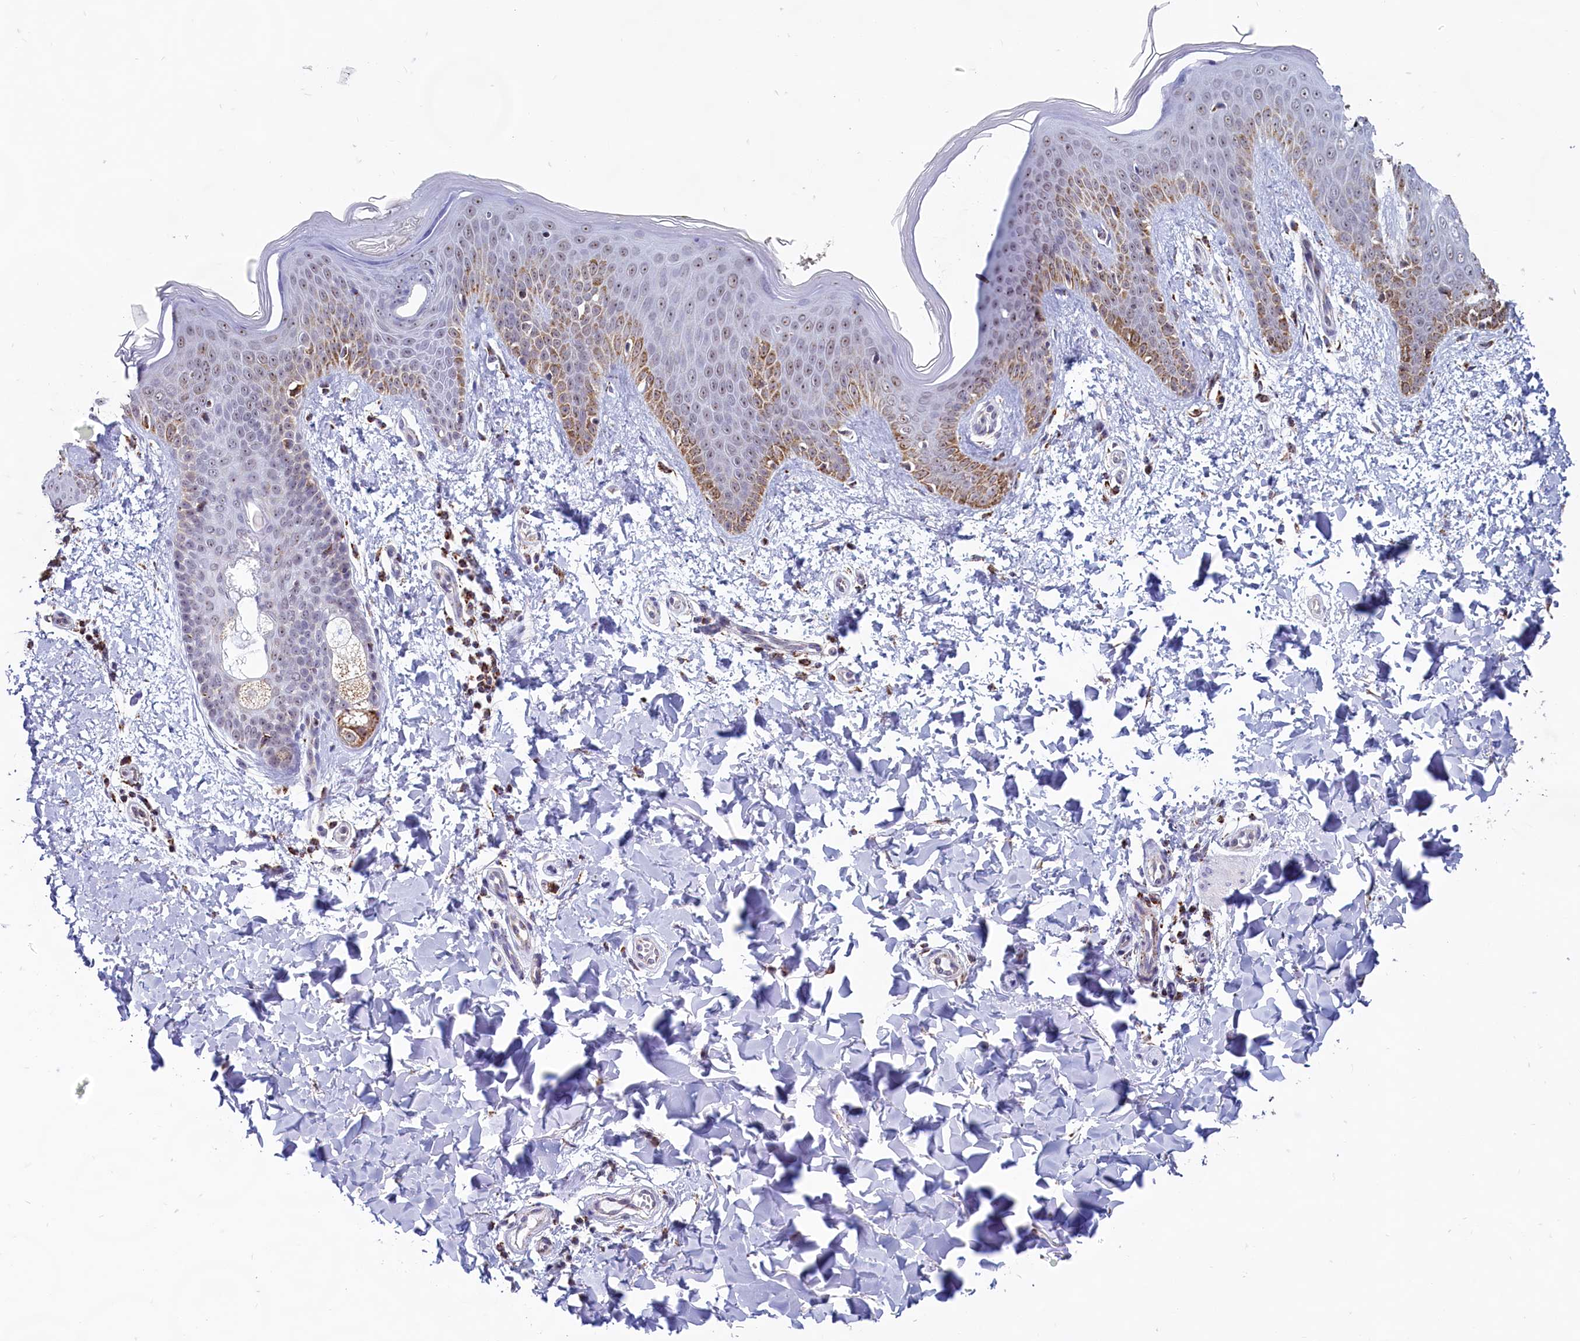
{"staining": {"intensity": "negative", "quantity": "none", "location": "none"}, "tissue": "skin", "cell_type": "Fibroblasts", "image_type": "normal", "snomed": [{"axis": "morphology", "description": "Normal tissue, NOS"}, {"axis": "topography", "description": "Skin"}], "caption": "This is an immunohistochemistry image of benign human skin. There is no staining in fibroblasts.", "gene": "C1D", "patient": {"sex": "male", "age": 36}}